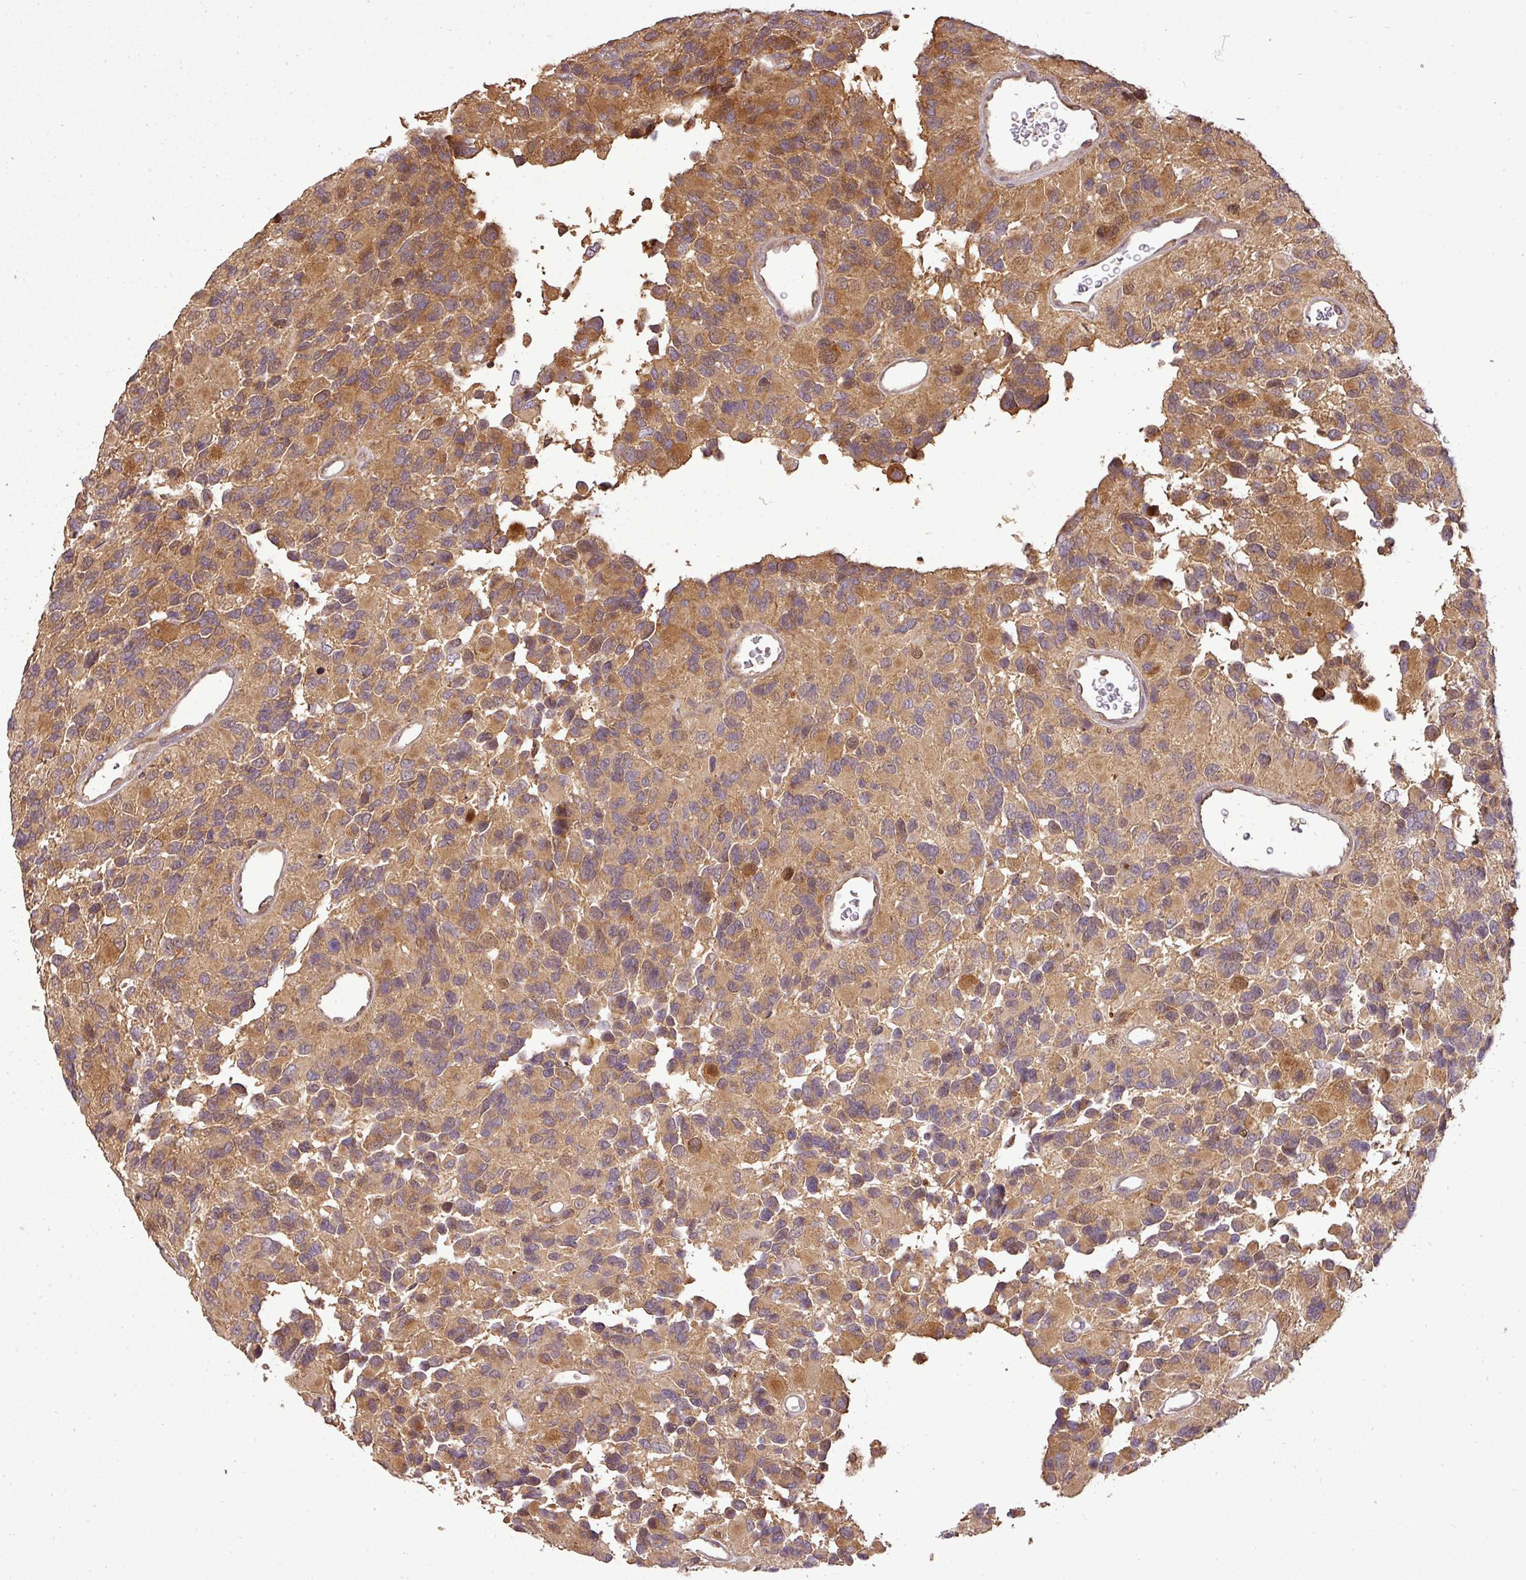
{"staining": {"intensity": "moderate", "quantity": ">75%", "location": "cytoplasmic/membranous"}, "tissue": "glioma", "cell_type": "Tumor cells", "image_type": "cancer", "snomed": [{"axis": "morphology", "description": "Glioma, malignant, High grade"}, {"axis": "topography", "description": "Brain"}], "caption": "Protein staining of glioma tissue reveals moderate cytoplasmic/membranous staining in approximately >75% of tumor cells. (Stains: DAB (3,3'-diaminobenzidine) in brown, nuclei in blue, Microscopy: brightfield microscopy at high magnification).", "gene": "FAIM", "patient": {"sex": "male", "age": 77}}